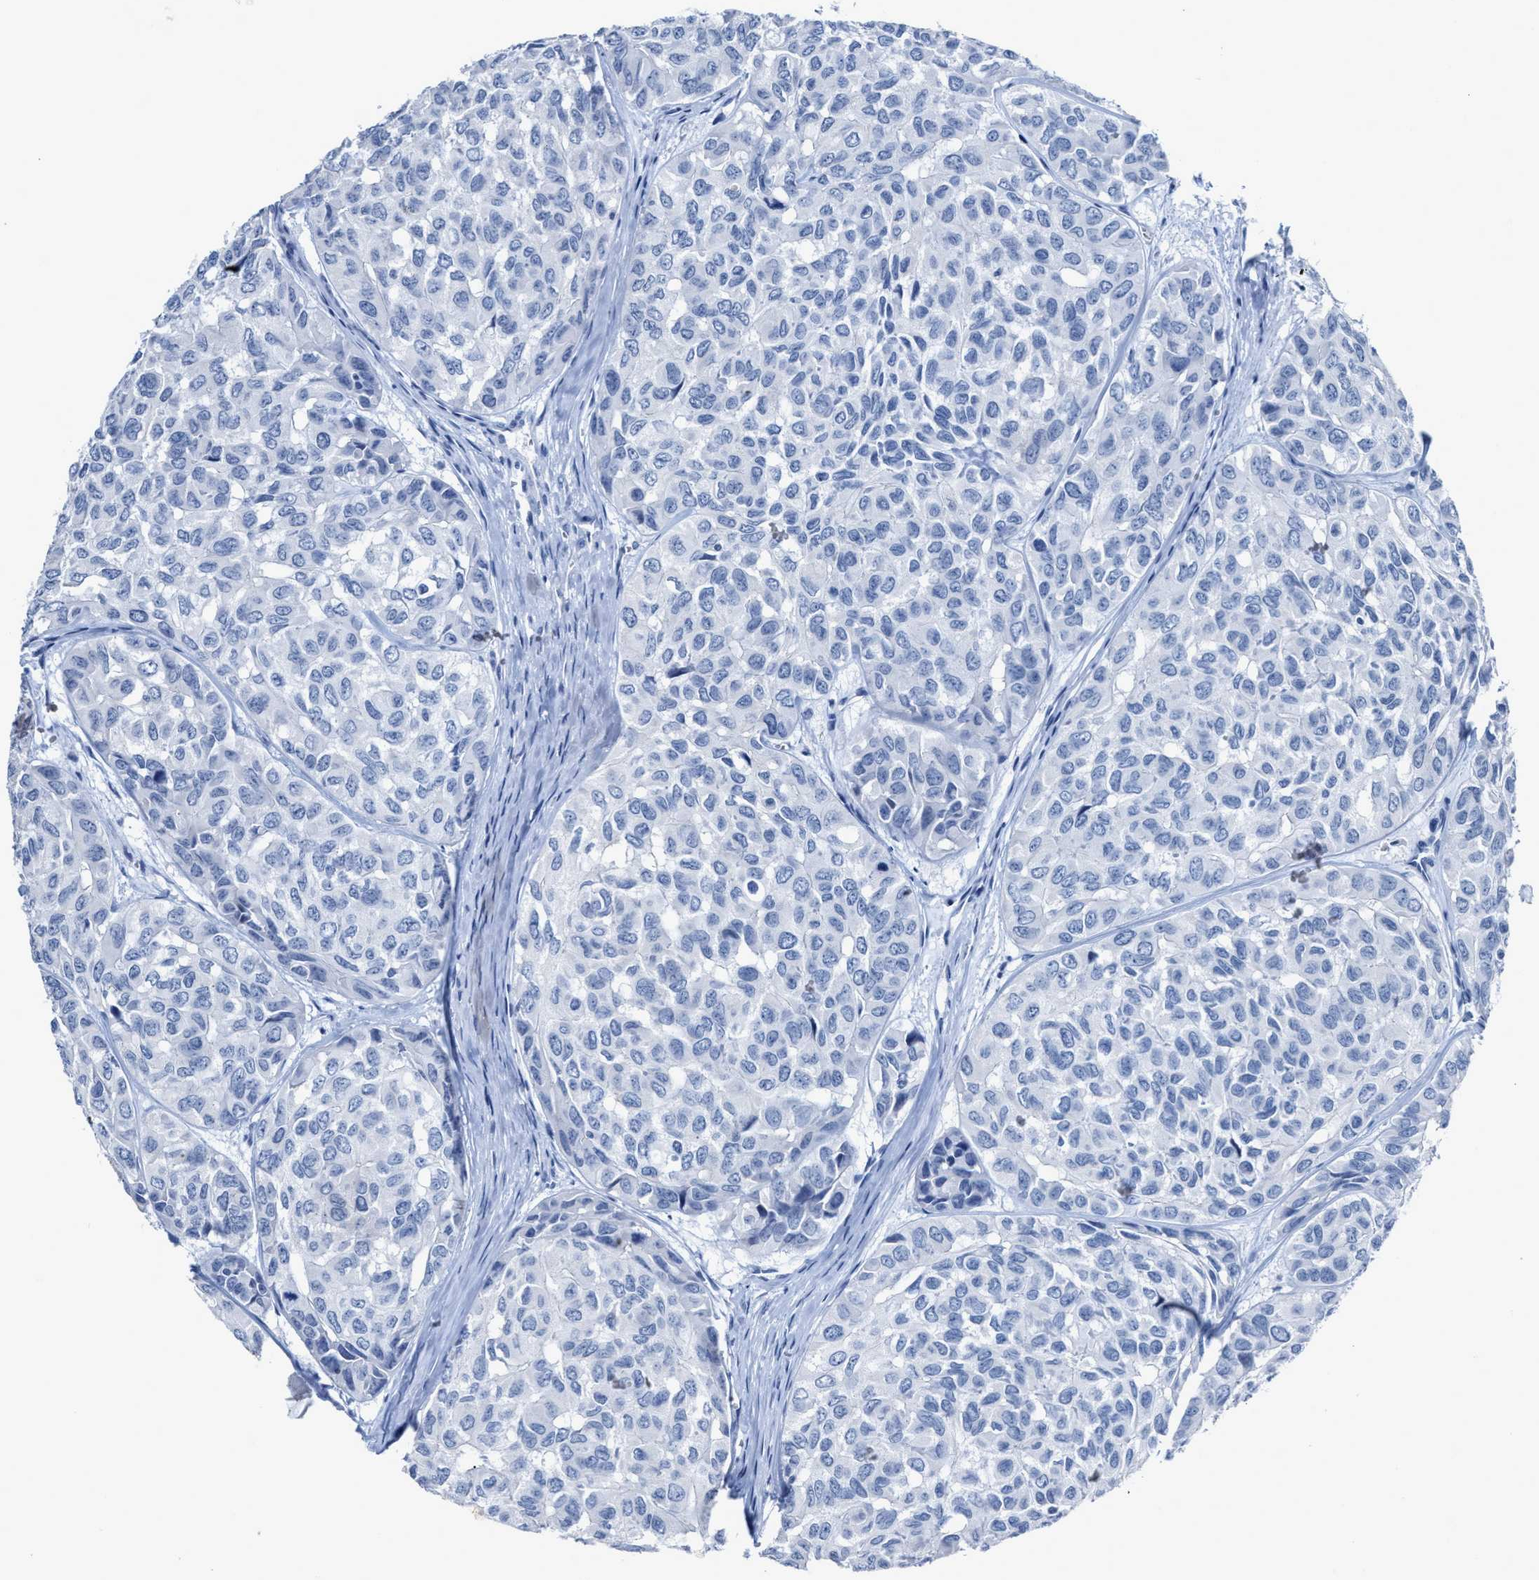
{"staining": {"intensity": "negative", "quantity": "none", "location": "none"}, "tissue": "head and neck cancer", "cell_type": "Tumor cells", "image_type": "cancer", "snomed": [{"axis": "morphology", "description": "Adenocarcinoma, NOS"}, {"axis": "topography", "description": "Salivary gland, NOS"}, {"axis": "topography", "description": "Head-Neck"}], "caption": "A micrograph of human head and neck cancer (adenocarcinoma) is negative for staining in tumor cells.", "gene": "CEACAM5", "patient": {"sex": "female", "age": 76}}